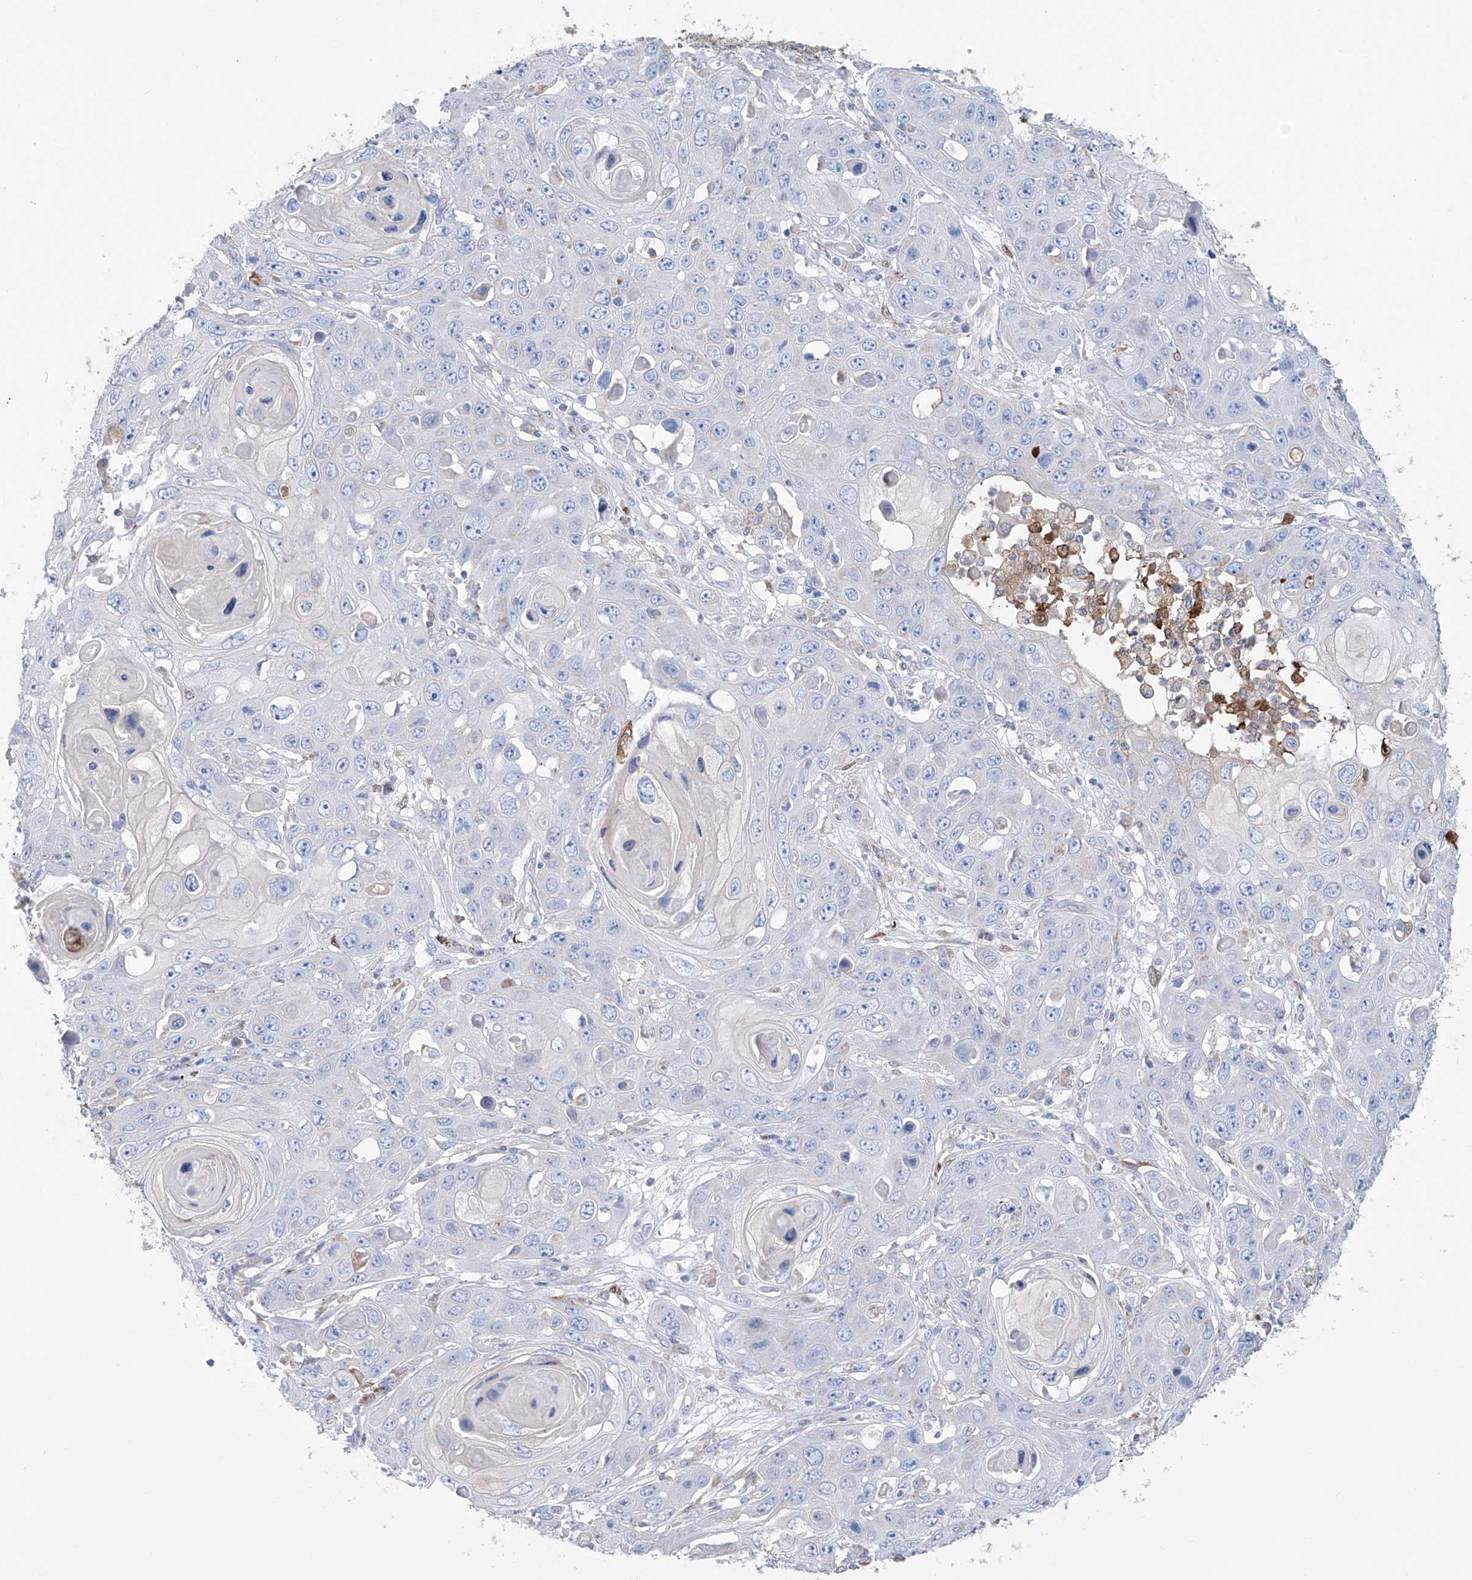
{"staining": {"intensity": "negative", "quantity": "none", "location": "none"}, "tissue": "skin cancer", "cell_type": "Tumor cells", "image_type": "cancer", "snomed": [{"axis": "morphology", "description": "Squamous cell carcinoma, NOS"}, {"axis": "topography", "description": "Skin"}], "caption": "This is a micrograph of immunohistochemistry staining of squamous cell carcinoma (skin), which shows no staining in tumor cells.", "gene": "ALDH6A1", "patient": {"sex": "male", "age": 55}}